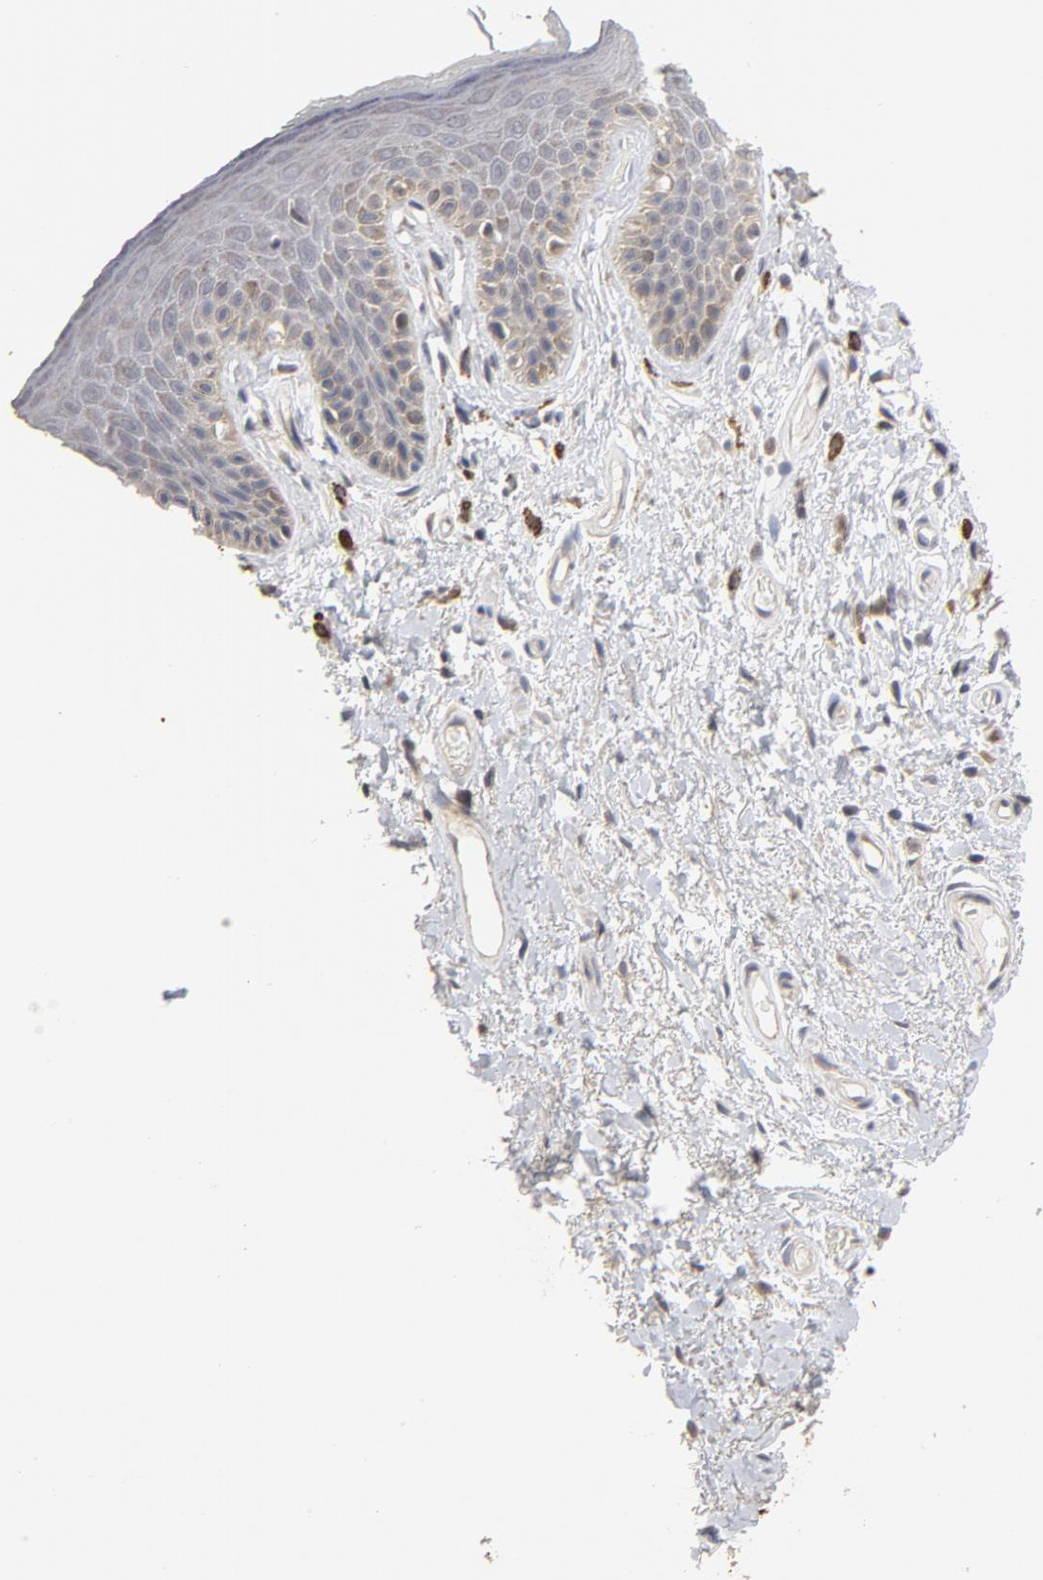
{"staining": {"intensity": "negative", "quantity": "none", "location": "none"}, "tissue": "skin", "cell_type": "Epidermal cells", "image_type": "normal", "snomed": [{"axis": "morphology", "description": "Normal tissue, NOS"}, {"axis": "topography", "description": "Anal"}], "caption": "Human skin stained for a protein using immunohistochemistry exhibits no expression in epidermal cells.", "gene": "PPP1R1B", "patient": {"sex": "male", "age": 74}}